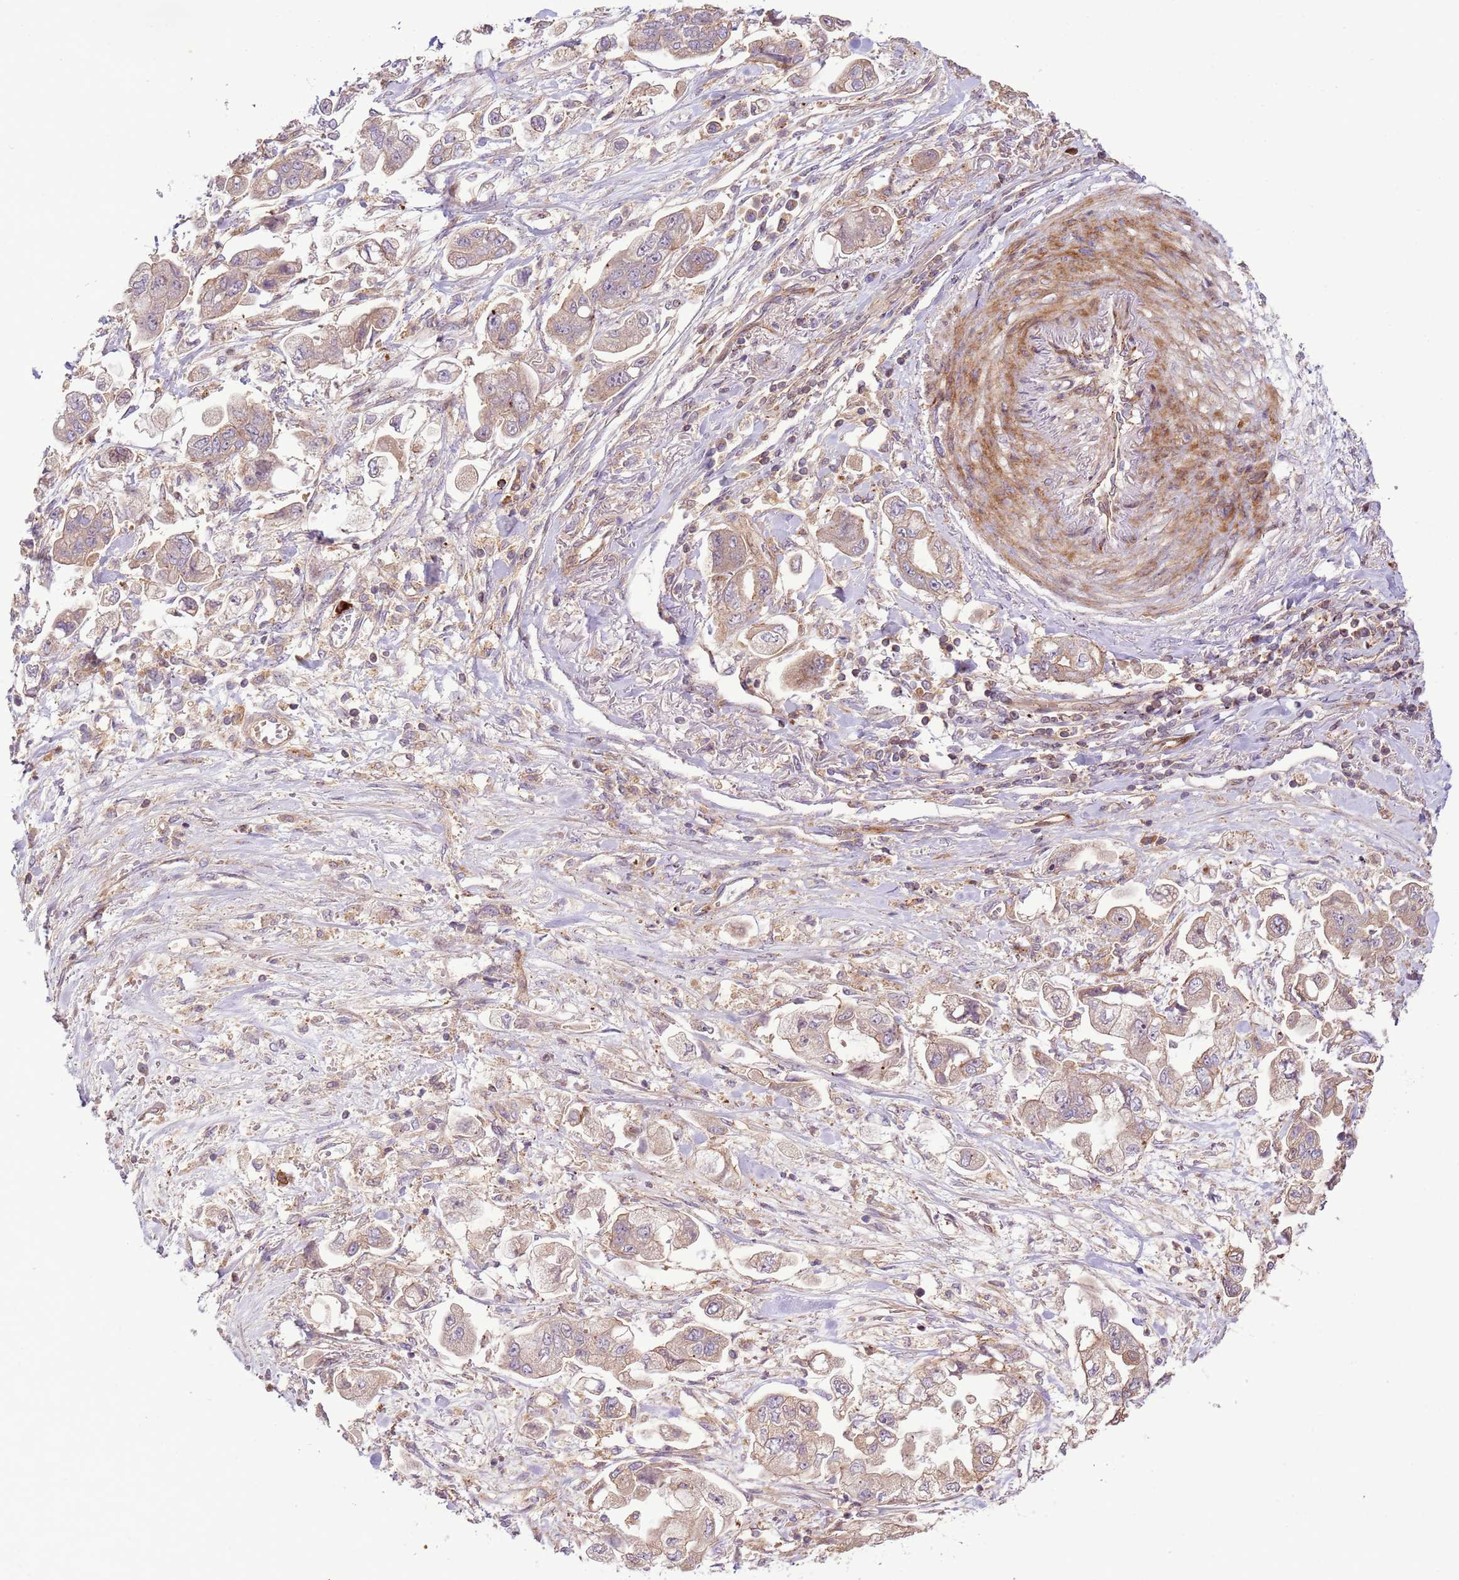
{"staining": {"intensity": "weak", "quantity": "<25%", "location": "cytoplasmic/membranous"}, "tissue": "stomach cancer", "cell_type": "Tumor cells", "image_type": "cancer", "snomed": [{"axis": "morphology", "description": "Adenocarcinoma, NOS"}, {"axis": "topography", "description": "Stomach"}], "caption": "This is an immunohistochemistry micrograph of stomach cancer (adenocarcinoma). There is no expression in tumor cells.", "gene": "ZNF624", "patient": {"sex": "male", "age": 62}}